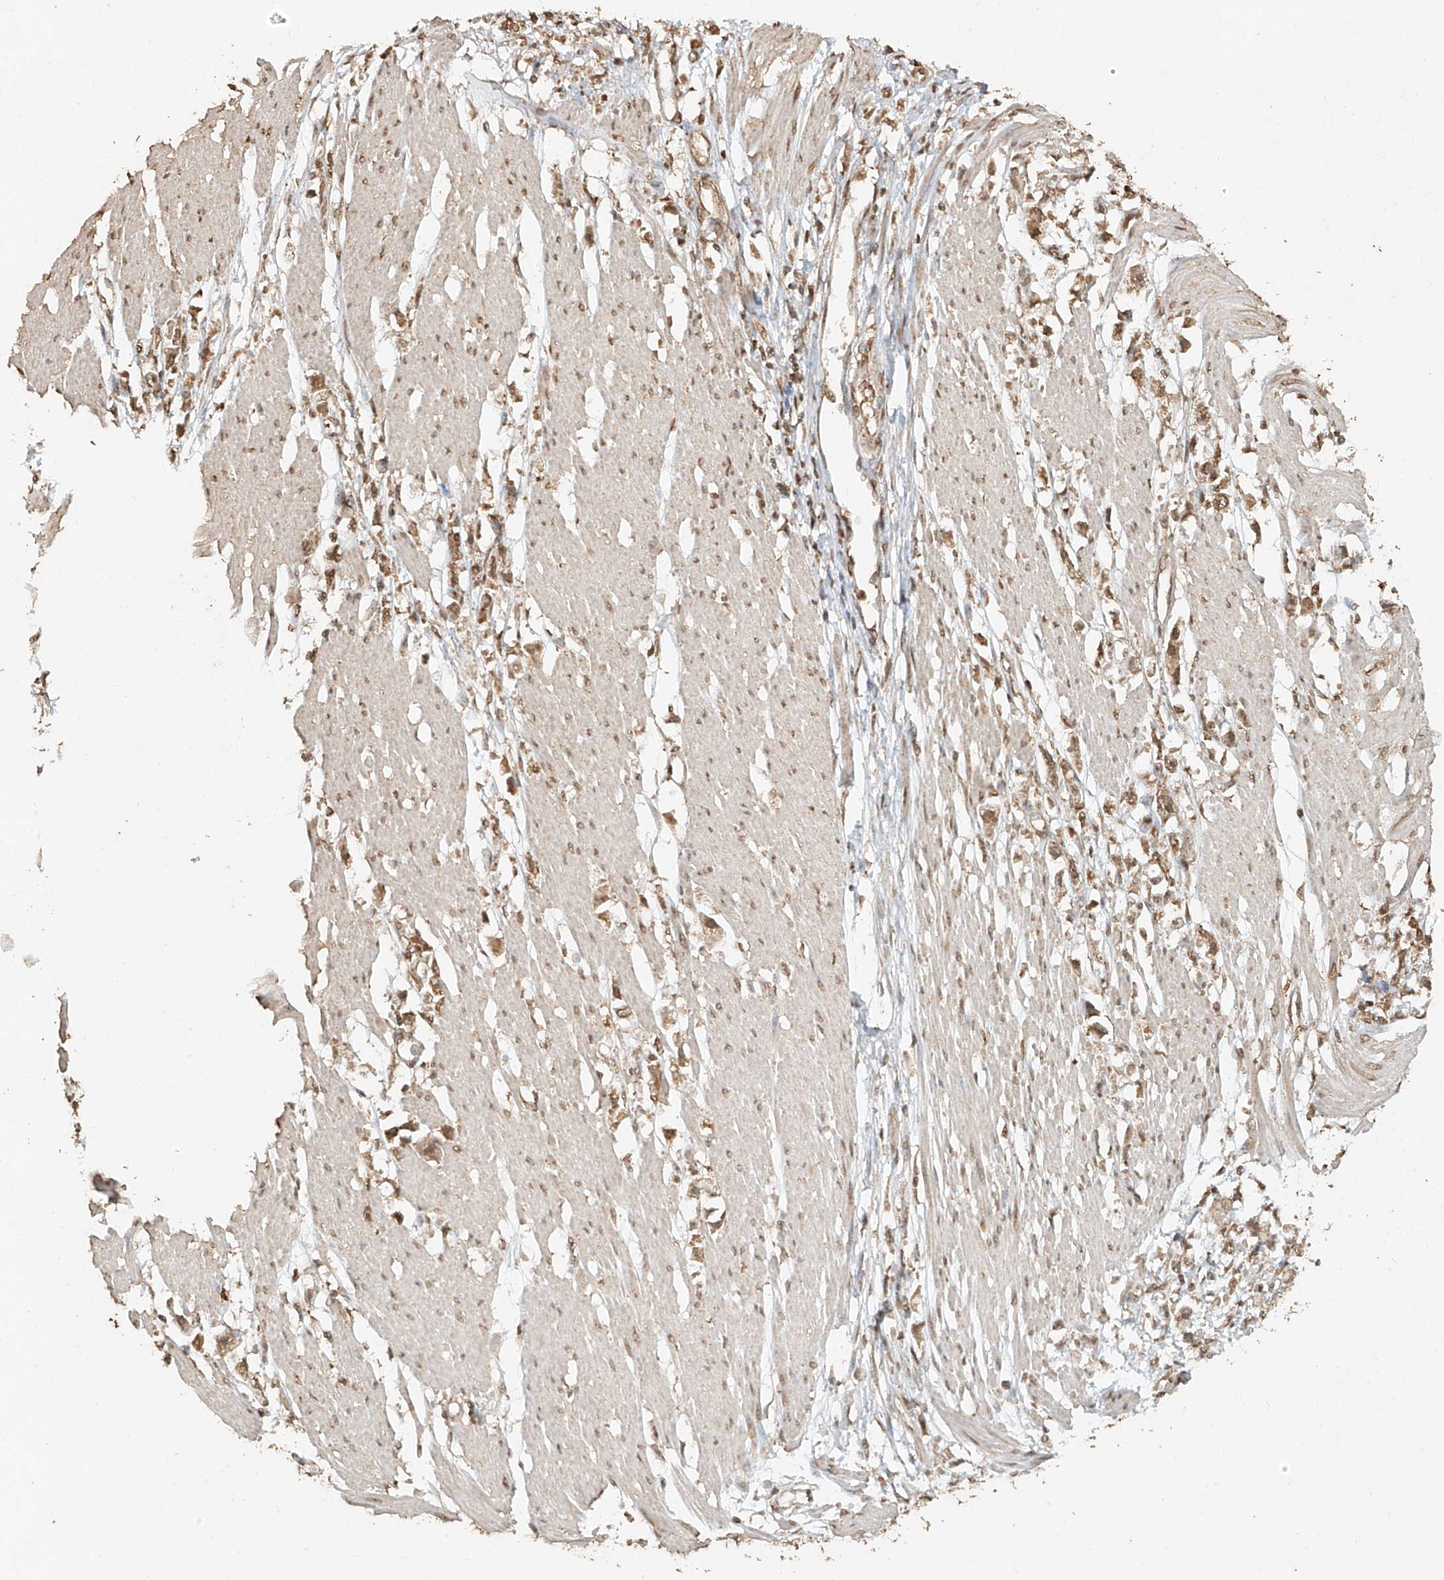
{"staining": {"intensity": "moderate", "quantity": ">75%", "location": "cytoplasmic/membranous,nuclear"}, "tissue": "stomach cancer", "cell_type": "Tumor cells", "image_type": "cancer", "snomed": [{"axis": "morphology", "description": "Adenocarcinoma, NOS"}, {"axis": "topography", "description": "Stomach"}], "caption": "A brown stain highlights moderate cytoplasmic/membranous and nuclear expression of a protein in human stomach cancer (adenocarcinoma) tumor cells. (DAB (3,3'-diaminobenzidine) IHC, brown staining for protein, blue staining for nuclei).", "gene": "TIGAR", "patient": {"sex": "female", "age": 59}}